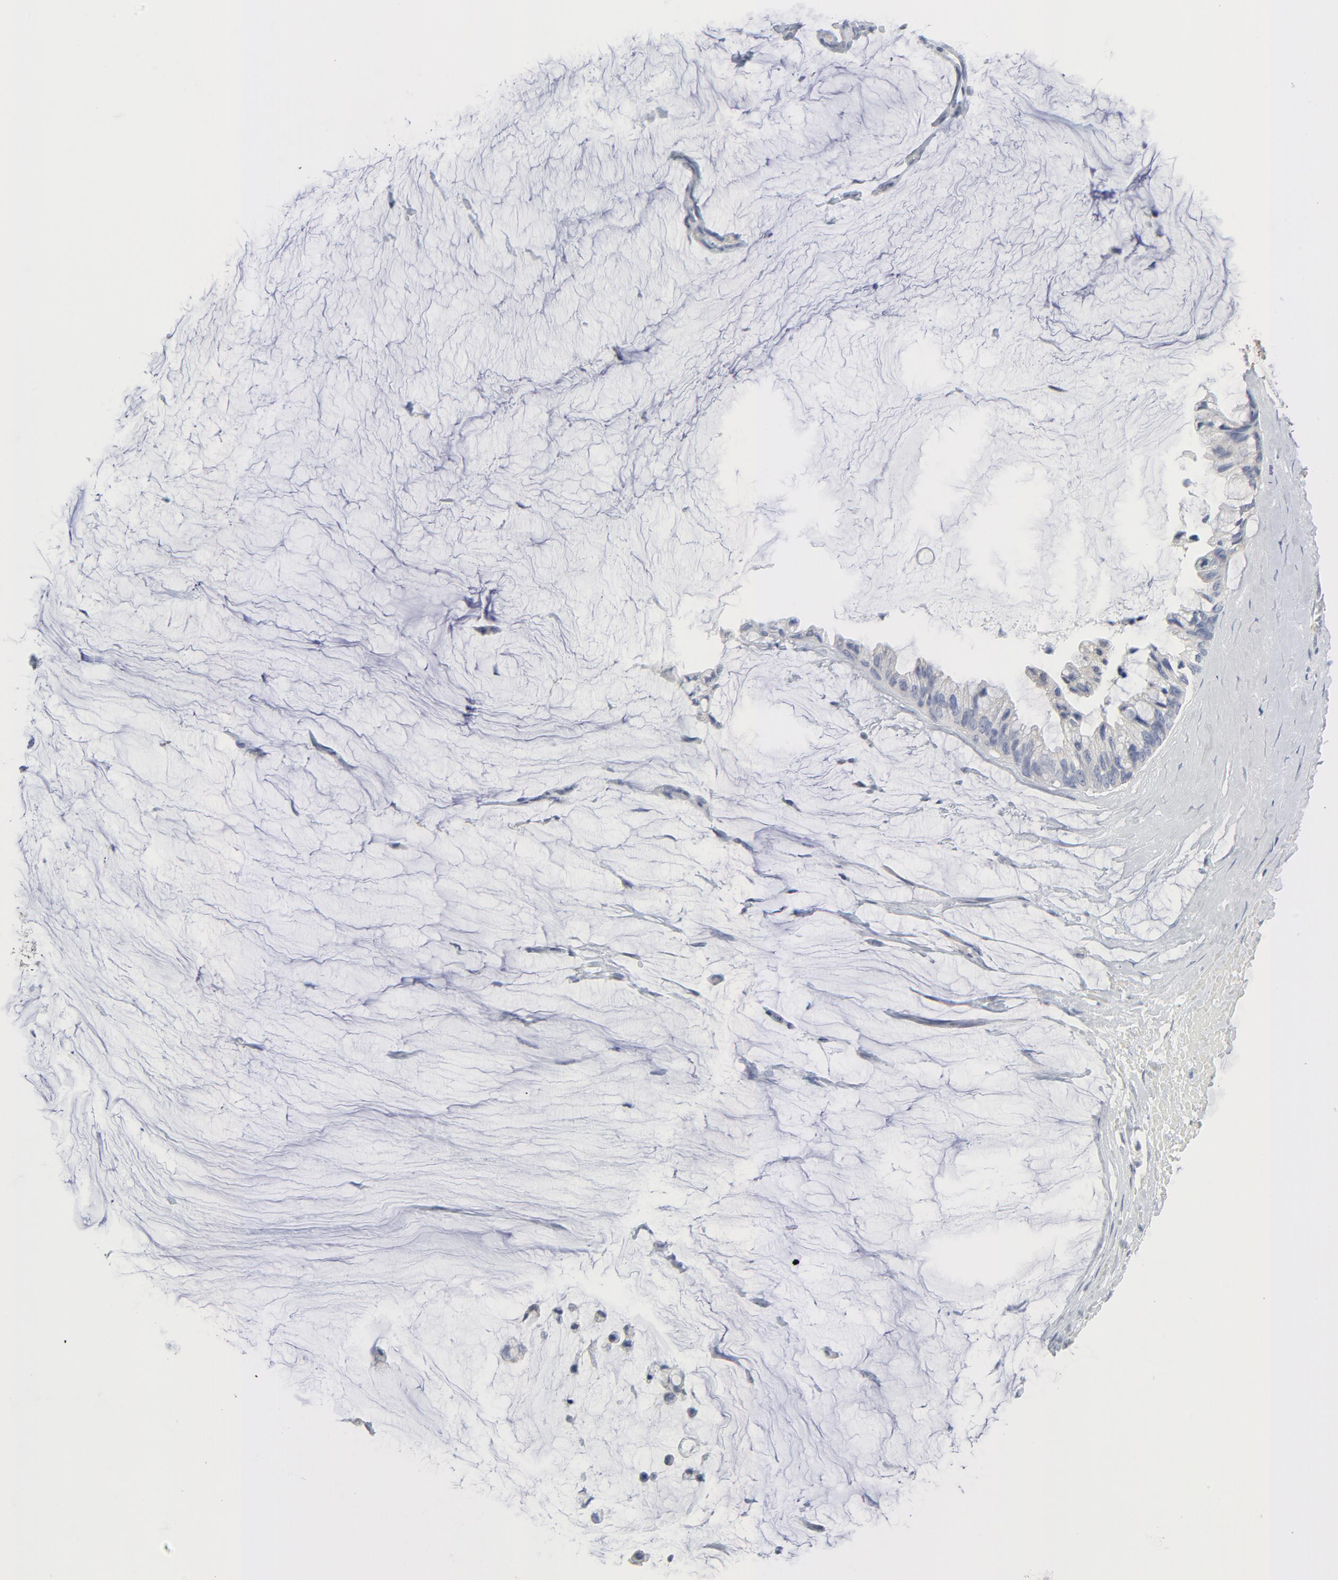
{"staining": {"intensity": "negative", "quantity": "none", "location": "none"}, "tissue": "ovarian cancer", "cell_type": "Tumor cells", "image_type": "cancer", "snomed": [{"axis": "morphology", "description": "Cystadenocarcinoma, mucinous, NOS"}, {"axis": "topography", "description": "Ovary"}], "caption": "A high-resolution histopathology image shows IHC staining of ovarian cancer, which displays no significant staining in tumor cells.", "gene": "BAD", "patient": {"sex": "female", "age": 39}}